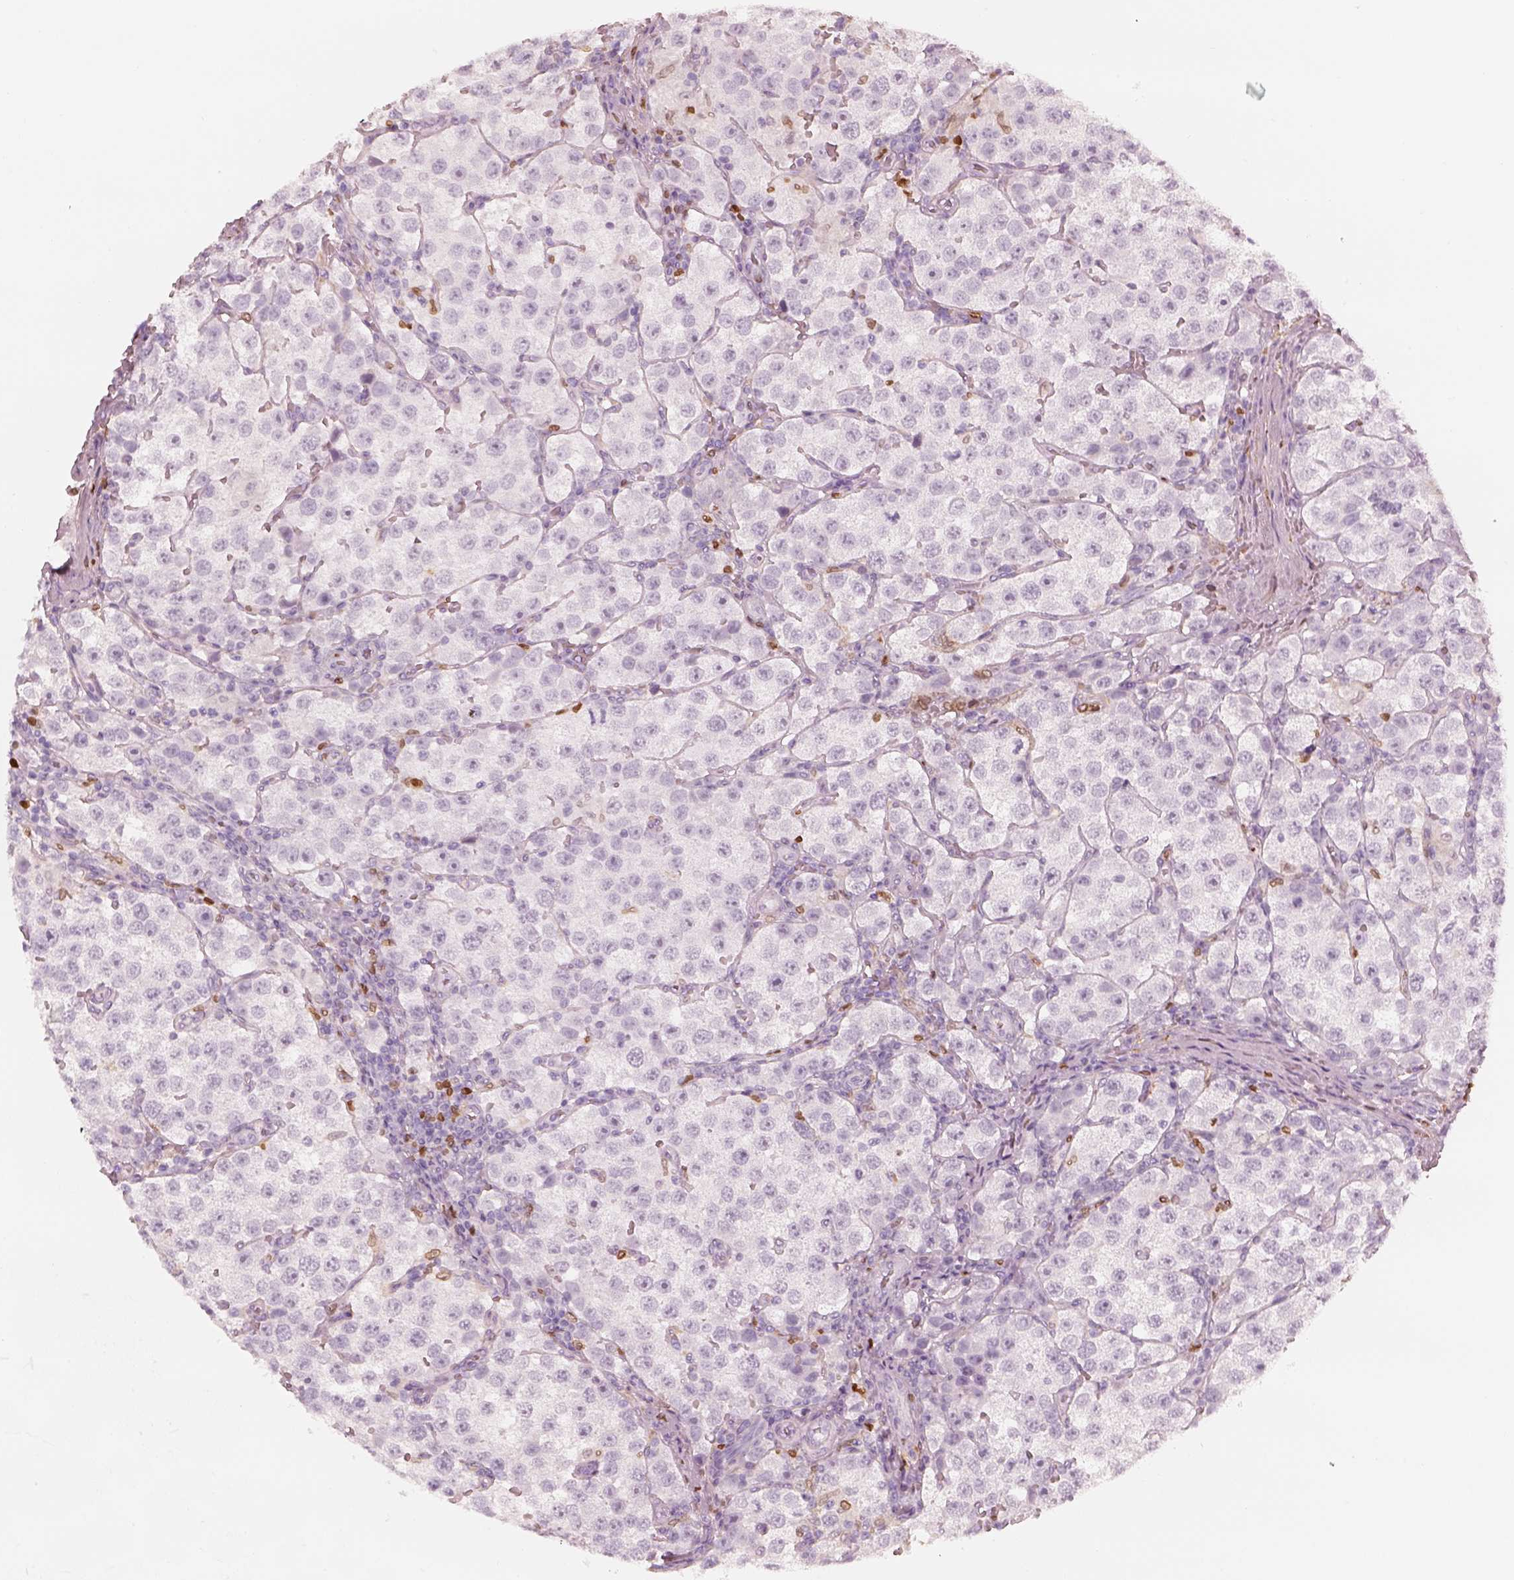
{"staining": {"intensity": "negative", "quantity": "none", "location": "none"}, "tissue": "testis cancer", "cell_type": "Tumor cells", "image_type": "cancer", "snomed": [{"axis": "morphology", "description": "Seminoma, NOS"}, {"axis": "topography", "description": "Testis"}], "caption": "An immunohistochemistry (IHC) histopathology image of seminoma (testis) is shown. There is no staining in tumor cells of seminoma (testis).", "gene": "ALOX5", "patient": {"sex": "male", "age": 37}}